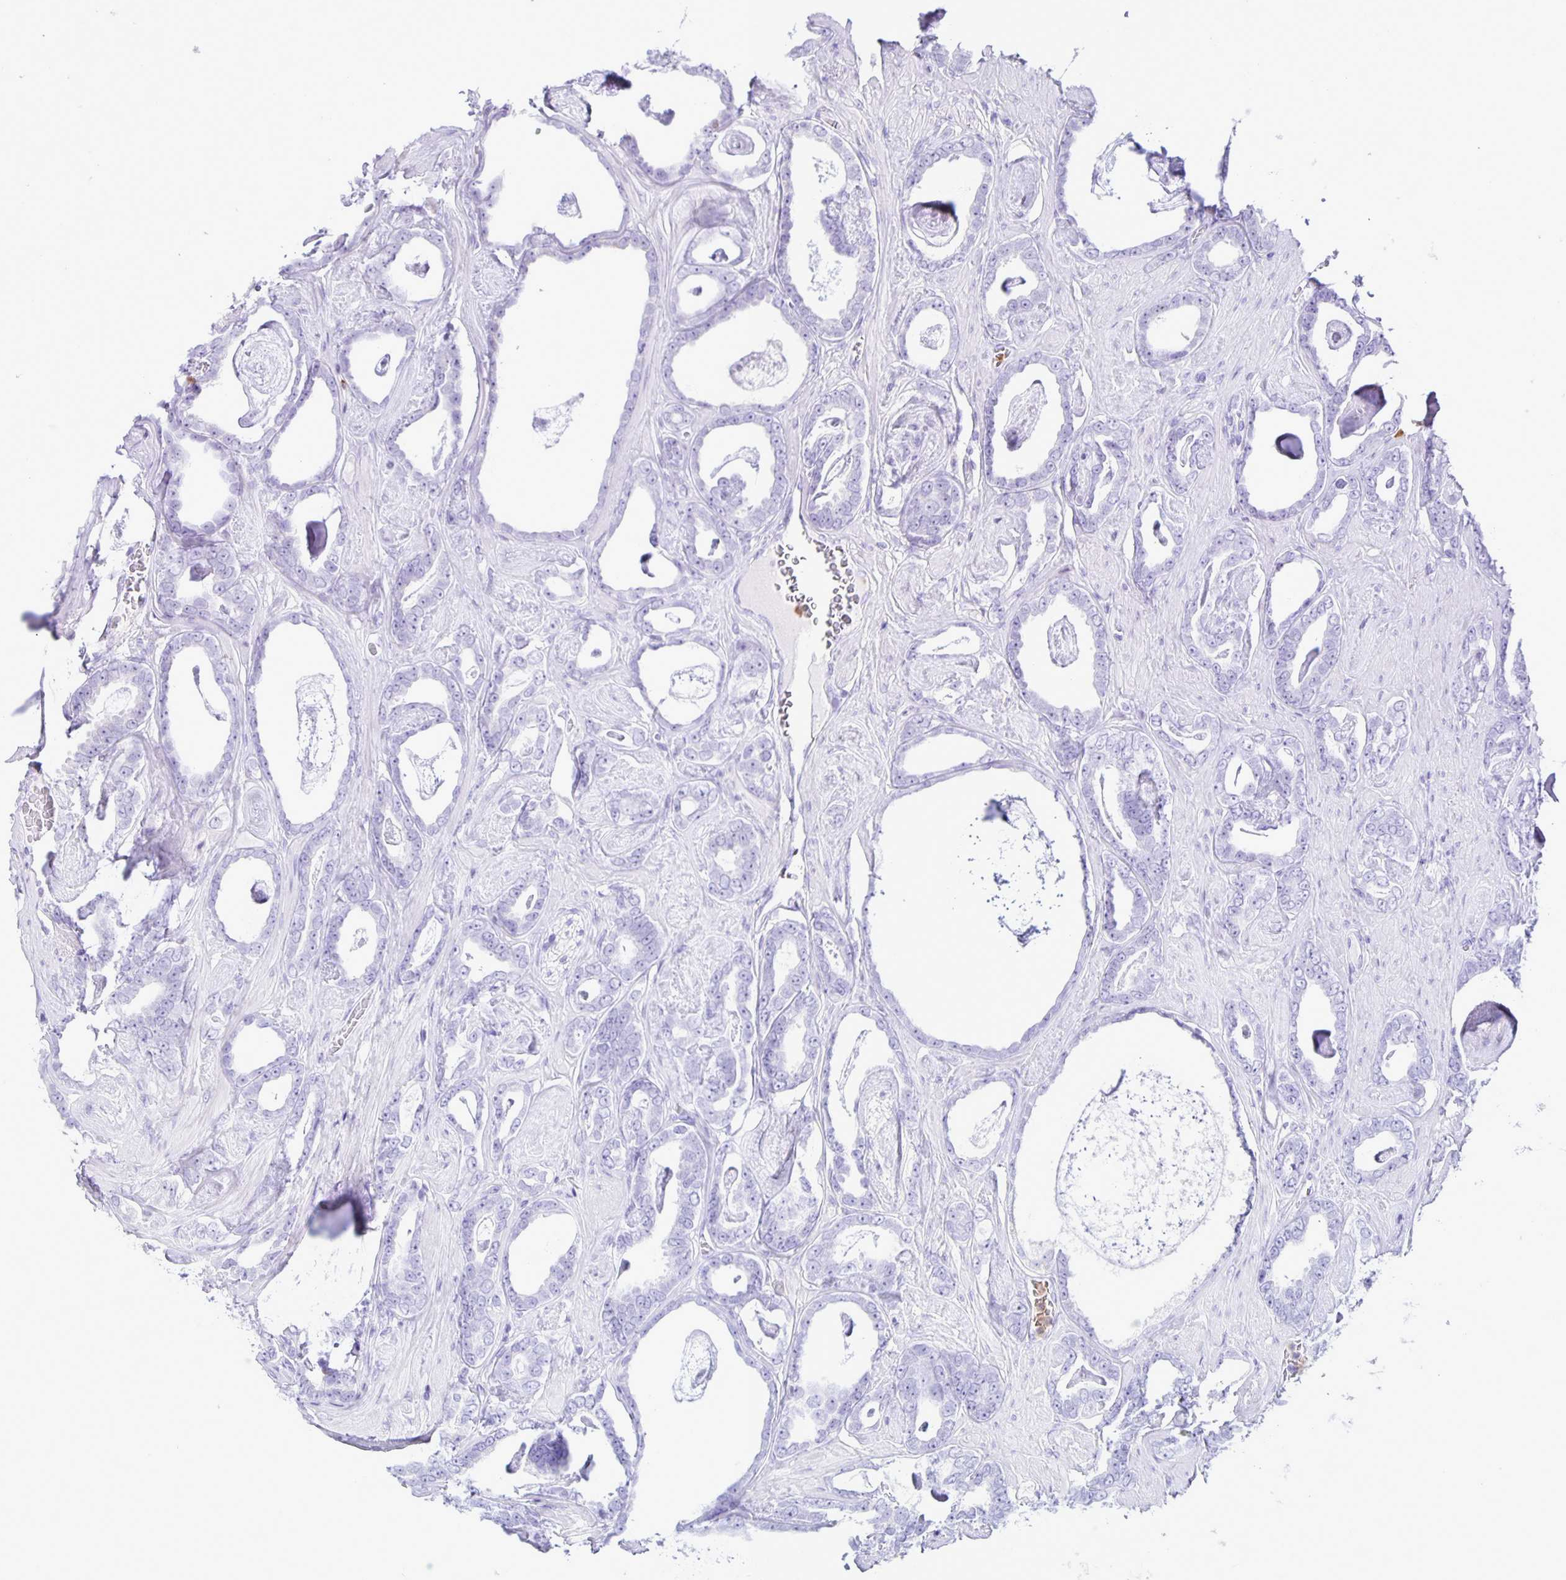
{"staining": {"intensity": "negative", "quantity": "none", "location": "none"}, "tissue": "prostate cancer", "cell_type": "Tumor cells", "image_type": "cancer", "snomed": [{"axis": "morphology", "description": "Adenocarcinoma, High grade"}, {"axis": "topography", "description": "Prostate"}], "caption": "DAB immunohistochemical staining of prostate cancer (high-grade adenocarcinoma) displays no significant positivity in tumor cells. The staining is performed using DAB (3,3'-diaminobenzidine) brown chromogen with nuclei counter-stained in using hematoxylin.", "gene": "ADCK1", "patient": {"sex": "male", "age": 63}}